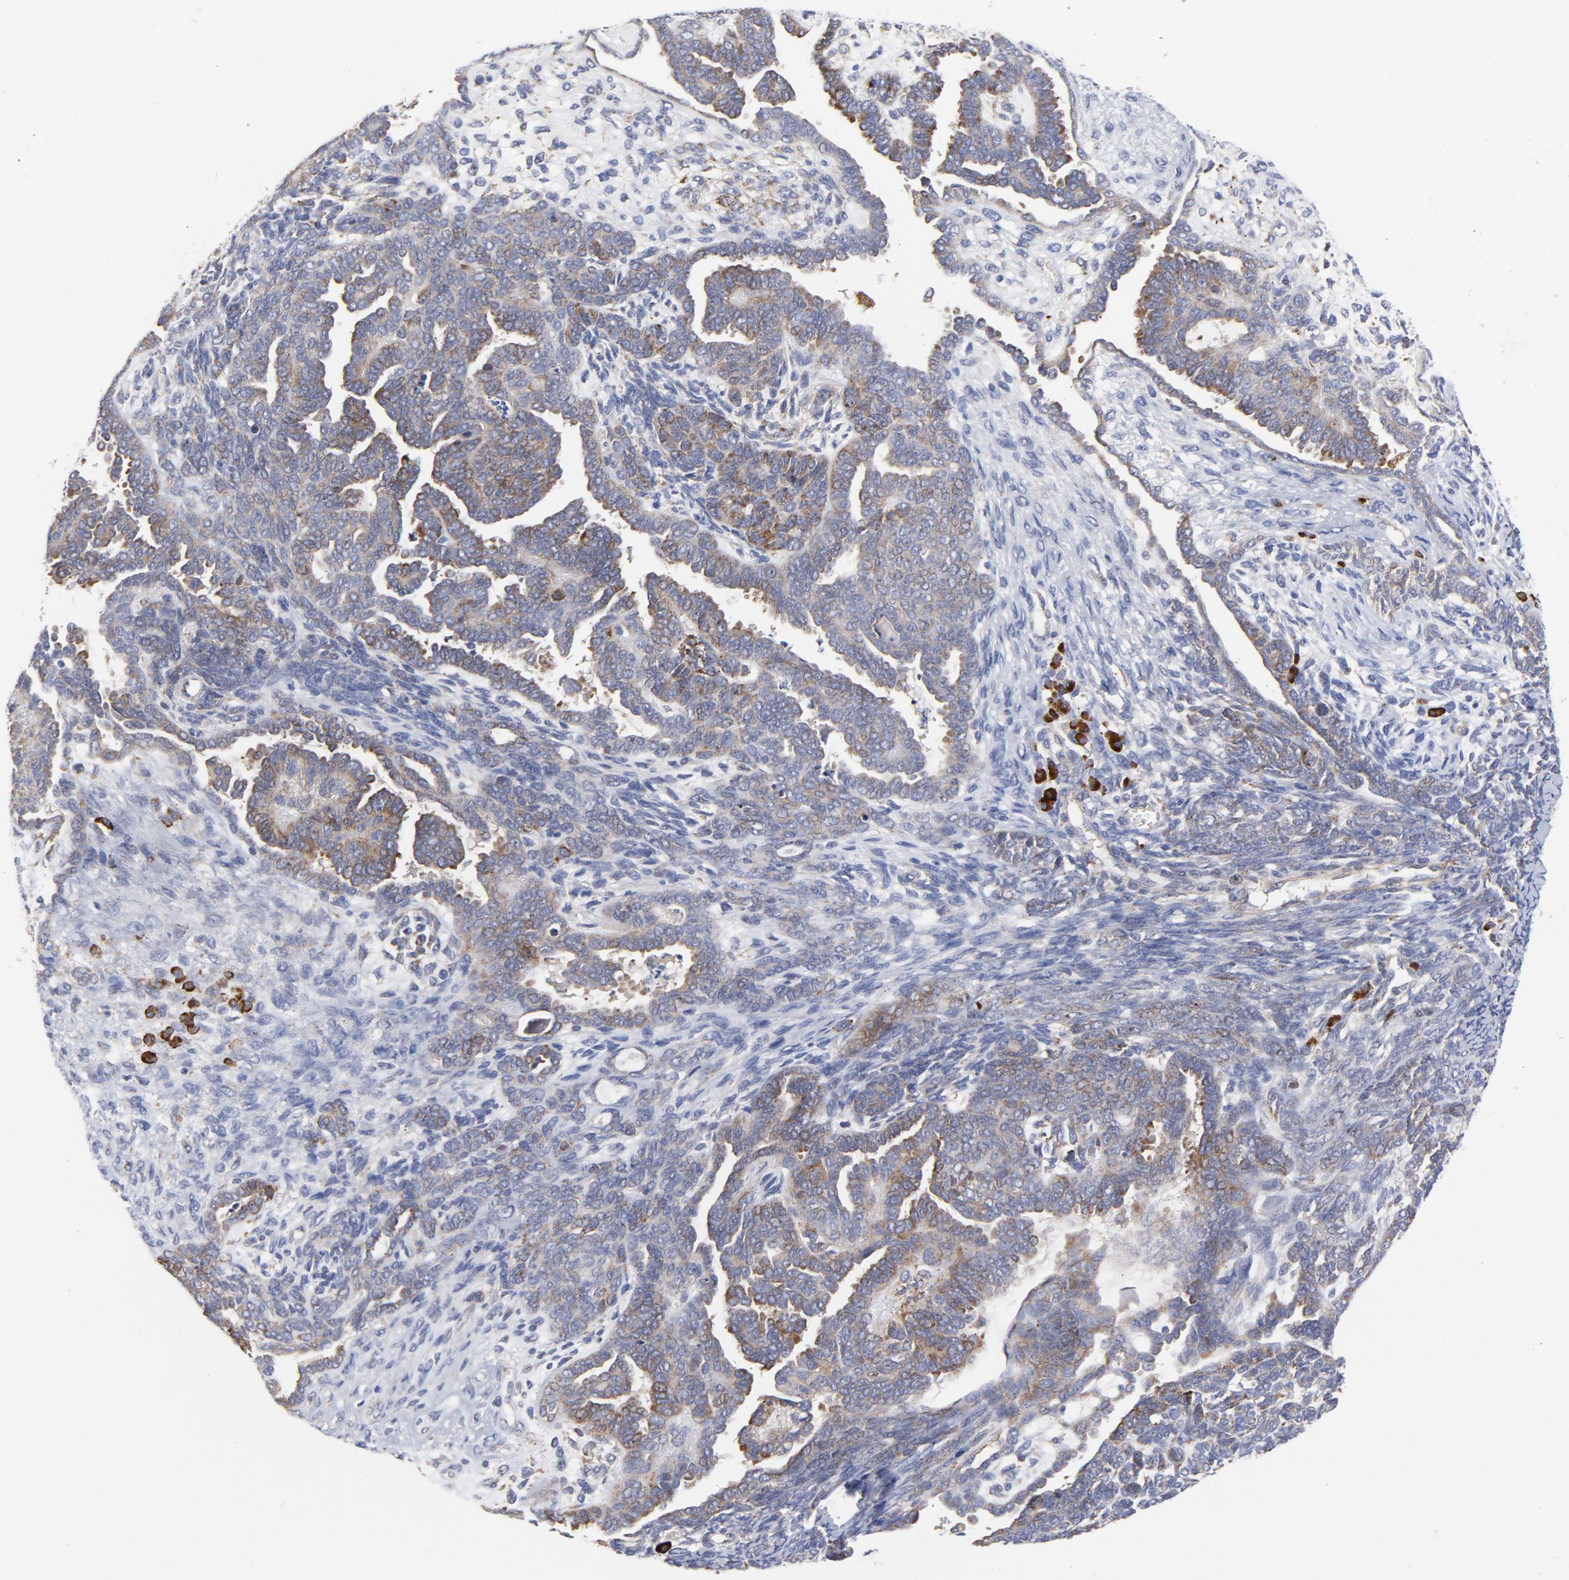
{"staining": {"intensity": "moderate", "quantity": "25%-75%", "location": "cytoplasmic/membranous"}, "tissue": "endometrial cancer", "cell_type": "Tumor cells", "image_type": "cancer", "snomed": [{"axis": "morphology", "description": "Neoplasm, malignant, NOS"}, {"axis": "topography", "description": "Endometrium"}], "caption": "Endometrial cancer (neoplasm (malignant)) tissue demonstrates moderate cytoplasmic/membranous expression in approximately 25%-75% of tumor cells, visualized by immunohistochemistry.", "gene": "RAPGEF3", "patient": {"sex": "female", "age": 74}}